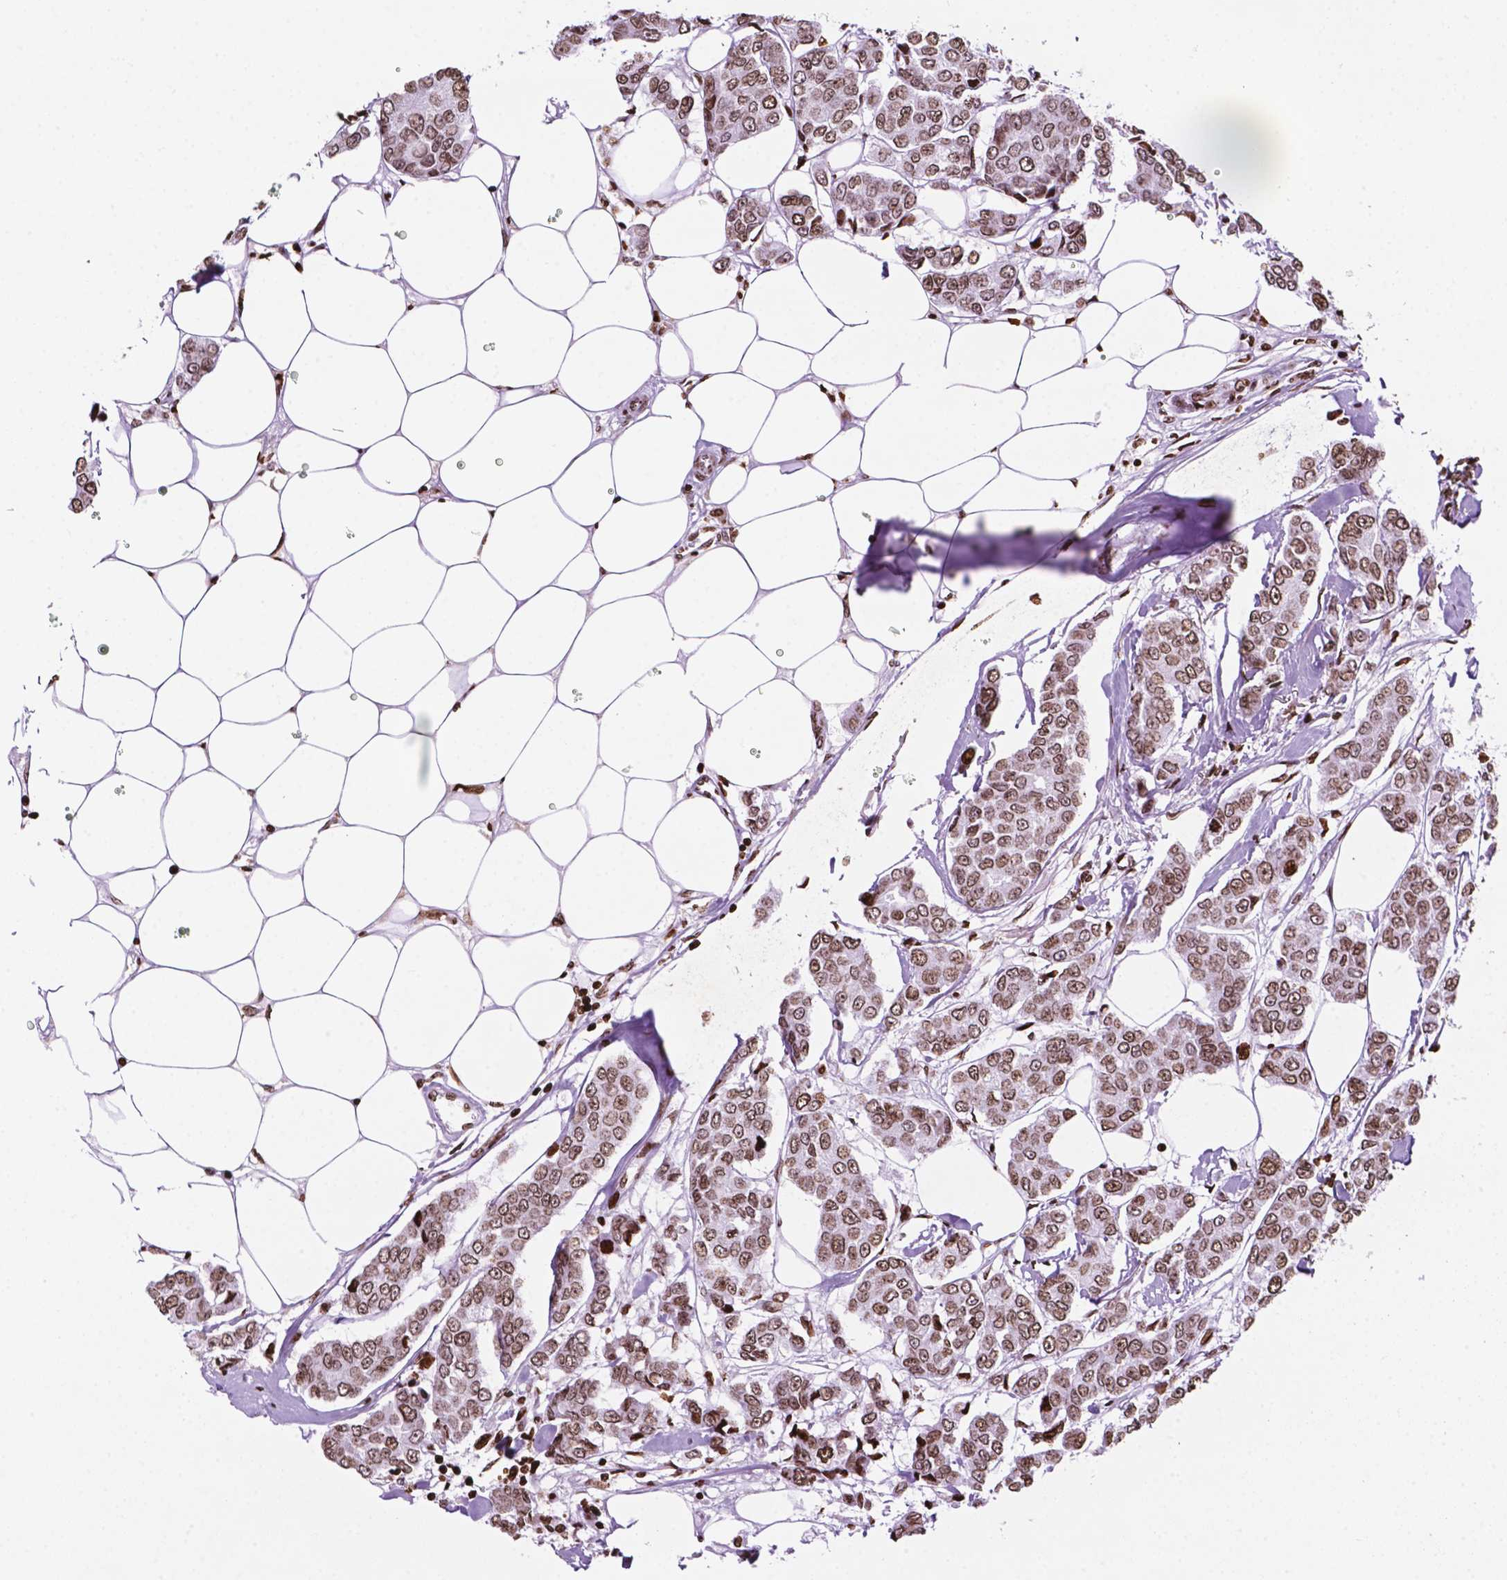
{"staining": {"intensity": "moderate", "quantity": ">75%", "location": "nuclear"}, "tissue": "breast cancer", "cell_type": "Tumor cells", "image_type": "cancer", "snomed": [{"axis": "morphology", "description": "Duct carcinoma"}, {"axis": "topography", "description": "Breast"}], "caption": "An immunohistochemistry (IHC) micrograph of tumor tissue is shown. Protein staining in brown highlights moderate nuclear positivity in breast cancer within tumor cells. (IHC, brightfield microscopy, high magnification).", "gene": "TMEM250", "patient": {"sex": "female", "age": 94}}